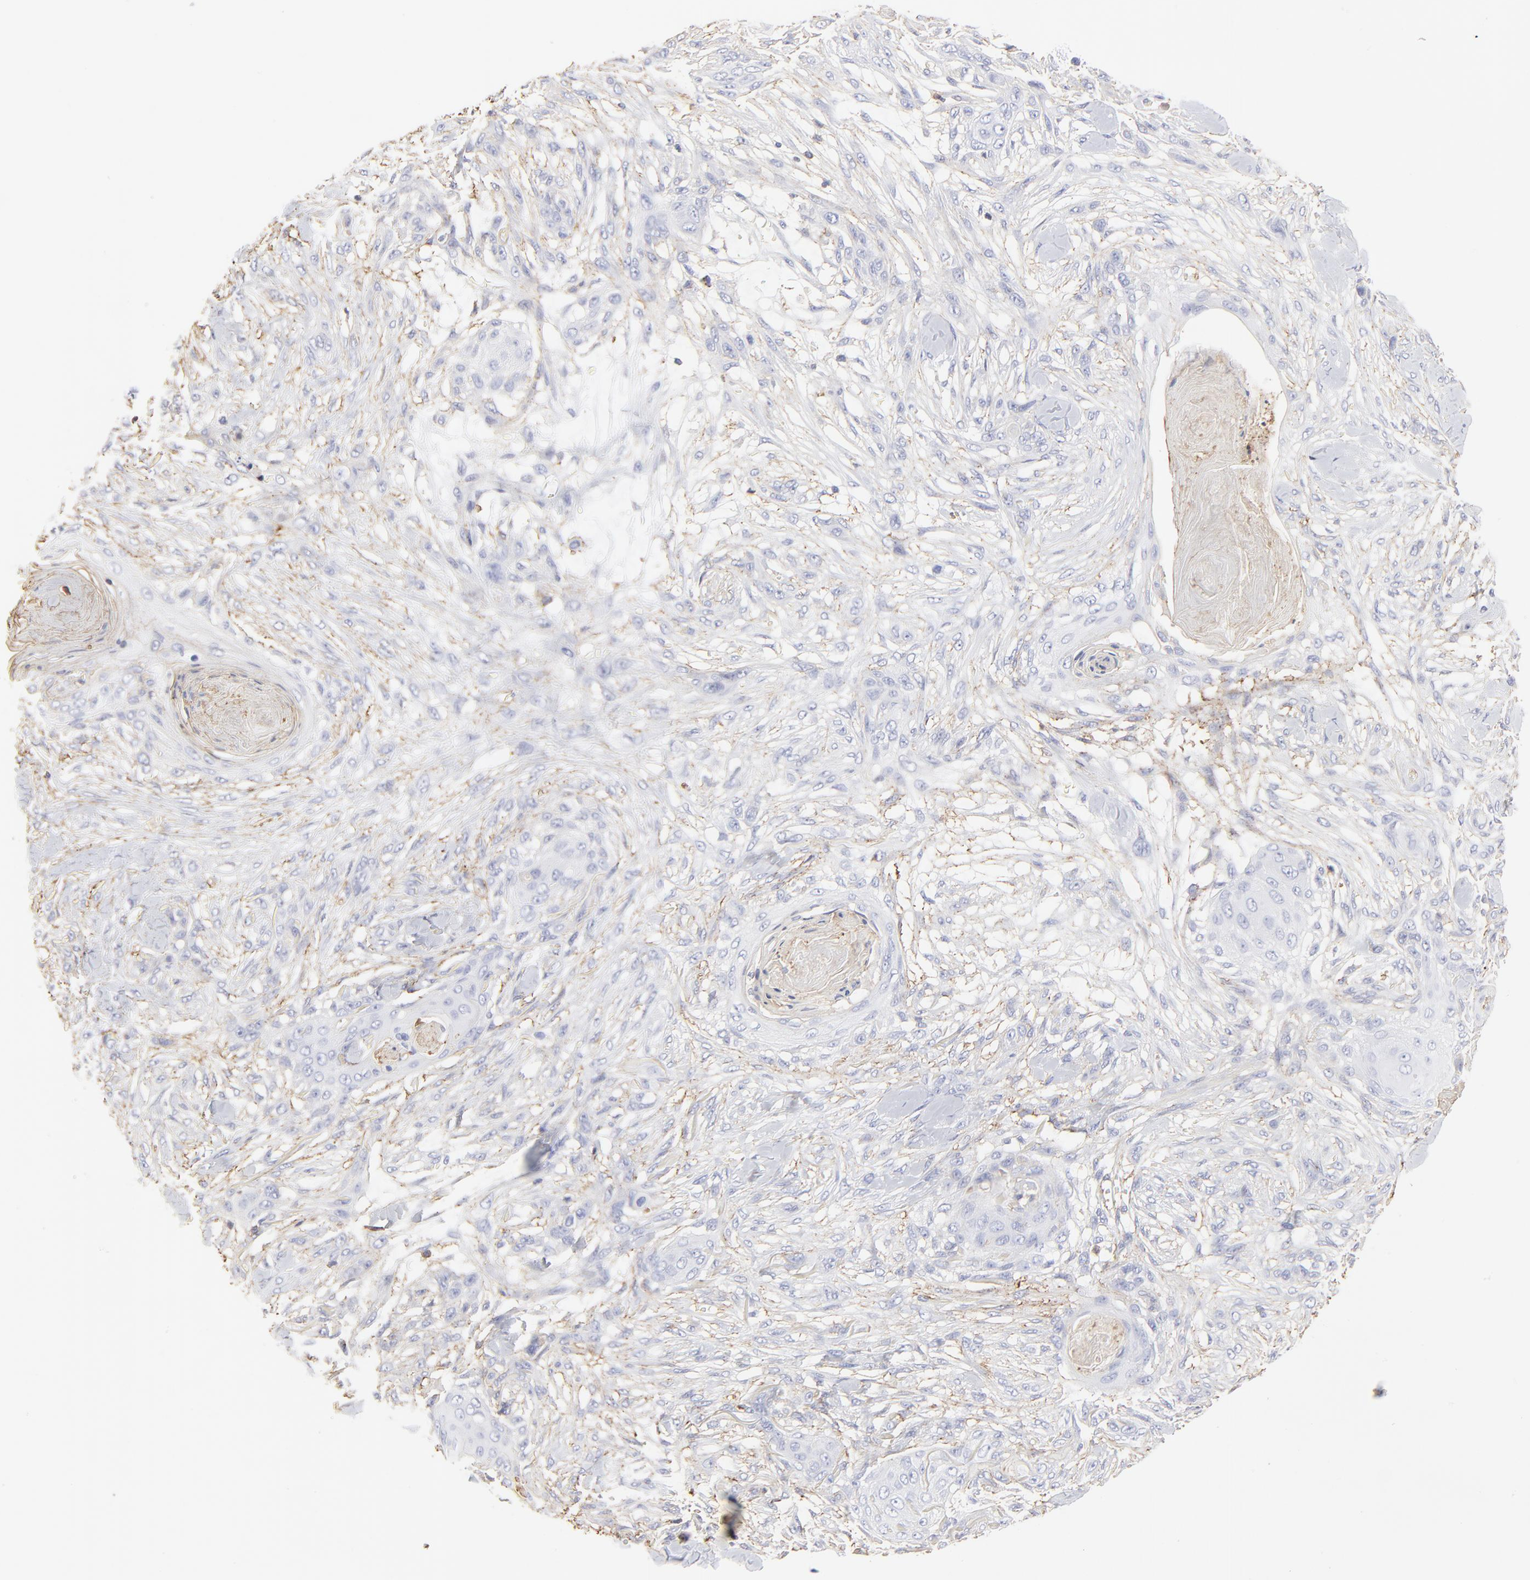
{"staining": {"intensity": "negative", "quantity": "none", "location": "none"}, "tissue": "skin cancer", "cell_type": "Tumor cells", "image_type": "cancer", "snomed": [{"axis": "morphology", "description": "Squamous cell carcinoma, NOS"}, {"axis": "topography", "description": "Skin"}], "caption": "The histopathology image reveals no staining of tumor cells in skin cancer. (Immunohistochemistry (ihc), brightfield microscopy, high magnification).", "gene": "ANXA6", "patient": {"sex": "female", "age": 59}}